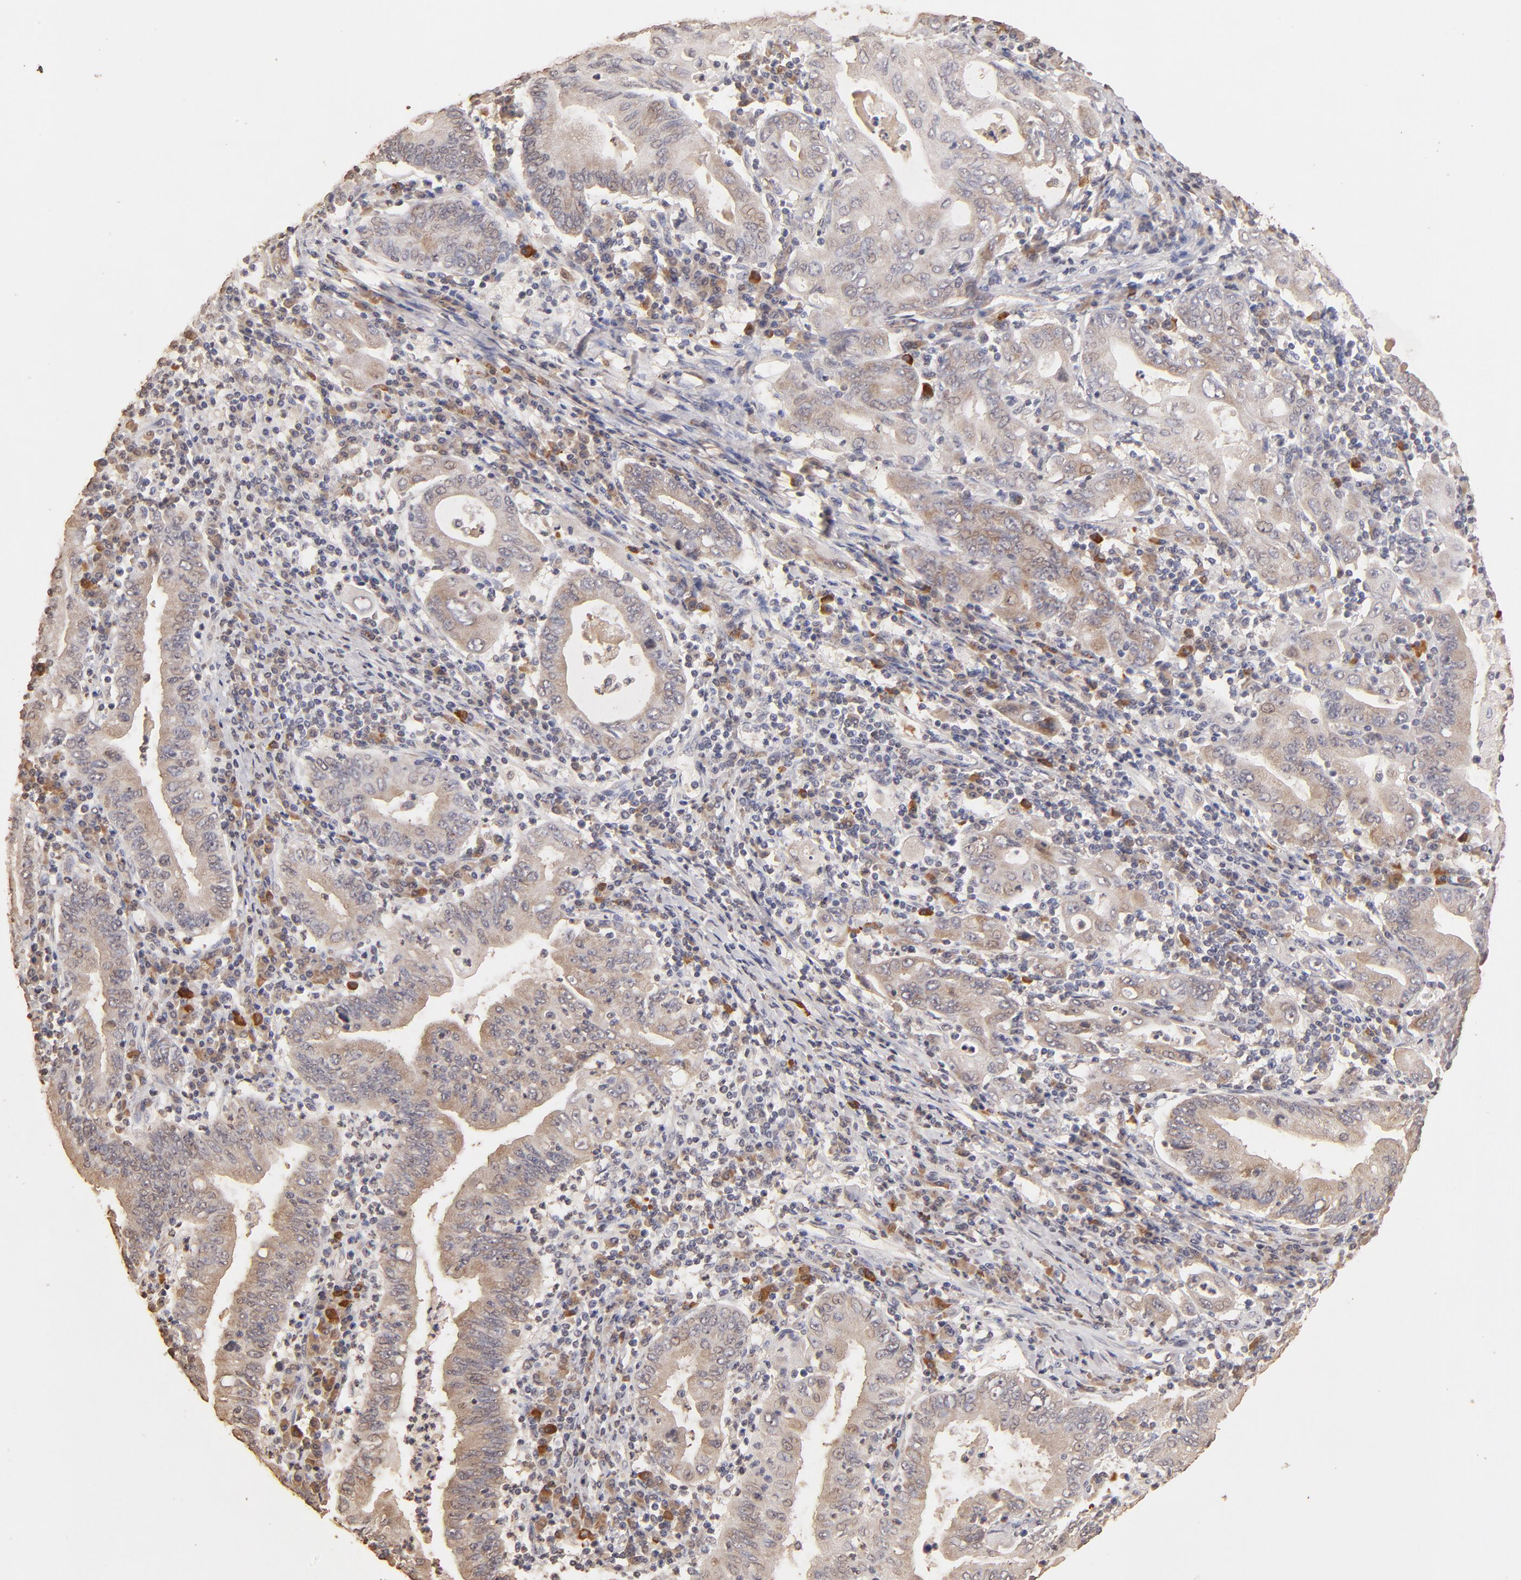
{"staining": {"intensity": "weak", "quantity": "25%-75%", "location": "cytoplasmic/membranous"}, "tissue": "stomach cancer", "cell_type": "Tumor cells", "image_type": "cancer", "snomed": [{"axis": "morphology", "description": "Normal tissue, NOS"}, {"axis": "morphology", "description": "Adenocarcinoma, NOS"}, {"axis": "topography", "description": "Esophagus"}, {"axis": "topography", "description": "Stomach, upper"}, {"axis": "topography", "description": "Peripheral nerve tissue"}], "caption": "Immunohistochemistry micrograph of human stomach adenocarcinoma stained for a protein (brown), which shows low levels of weak cytoplasmic/membranous expression in approximately 25%-75% of tumor cells.", "gene": "OPHN1", "patient": {"sex": "male", "age": 62}}